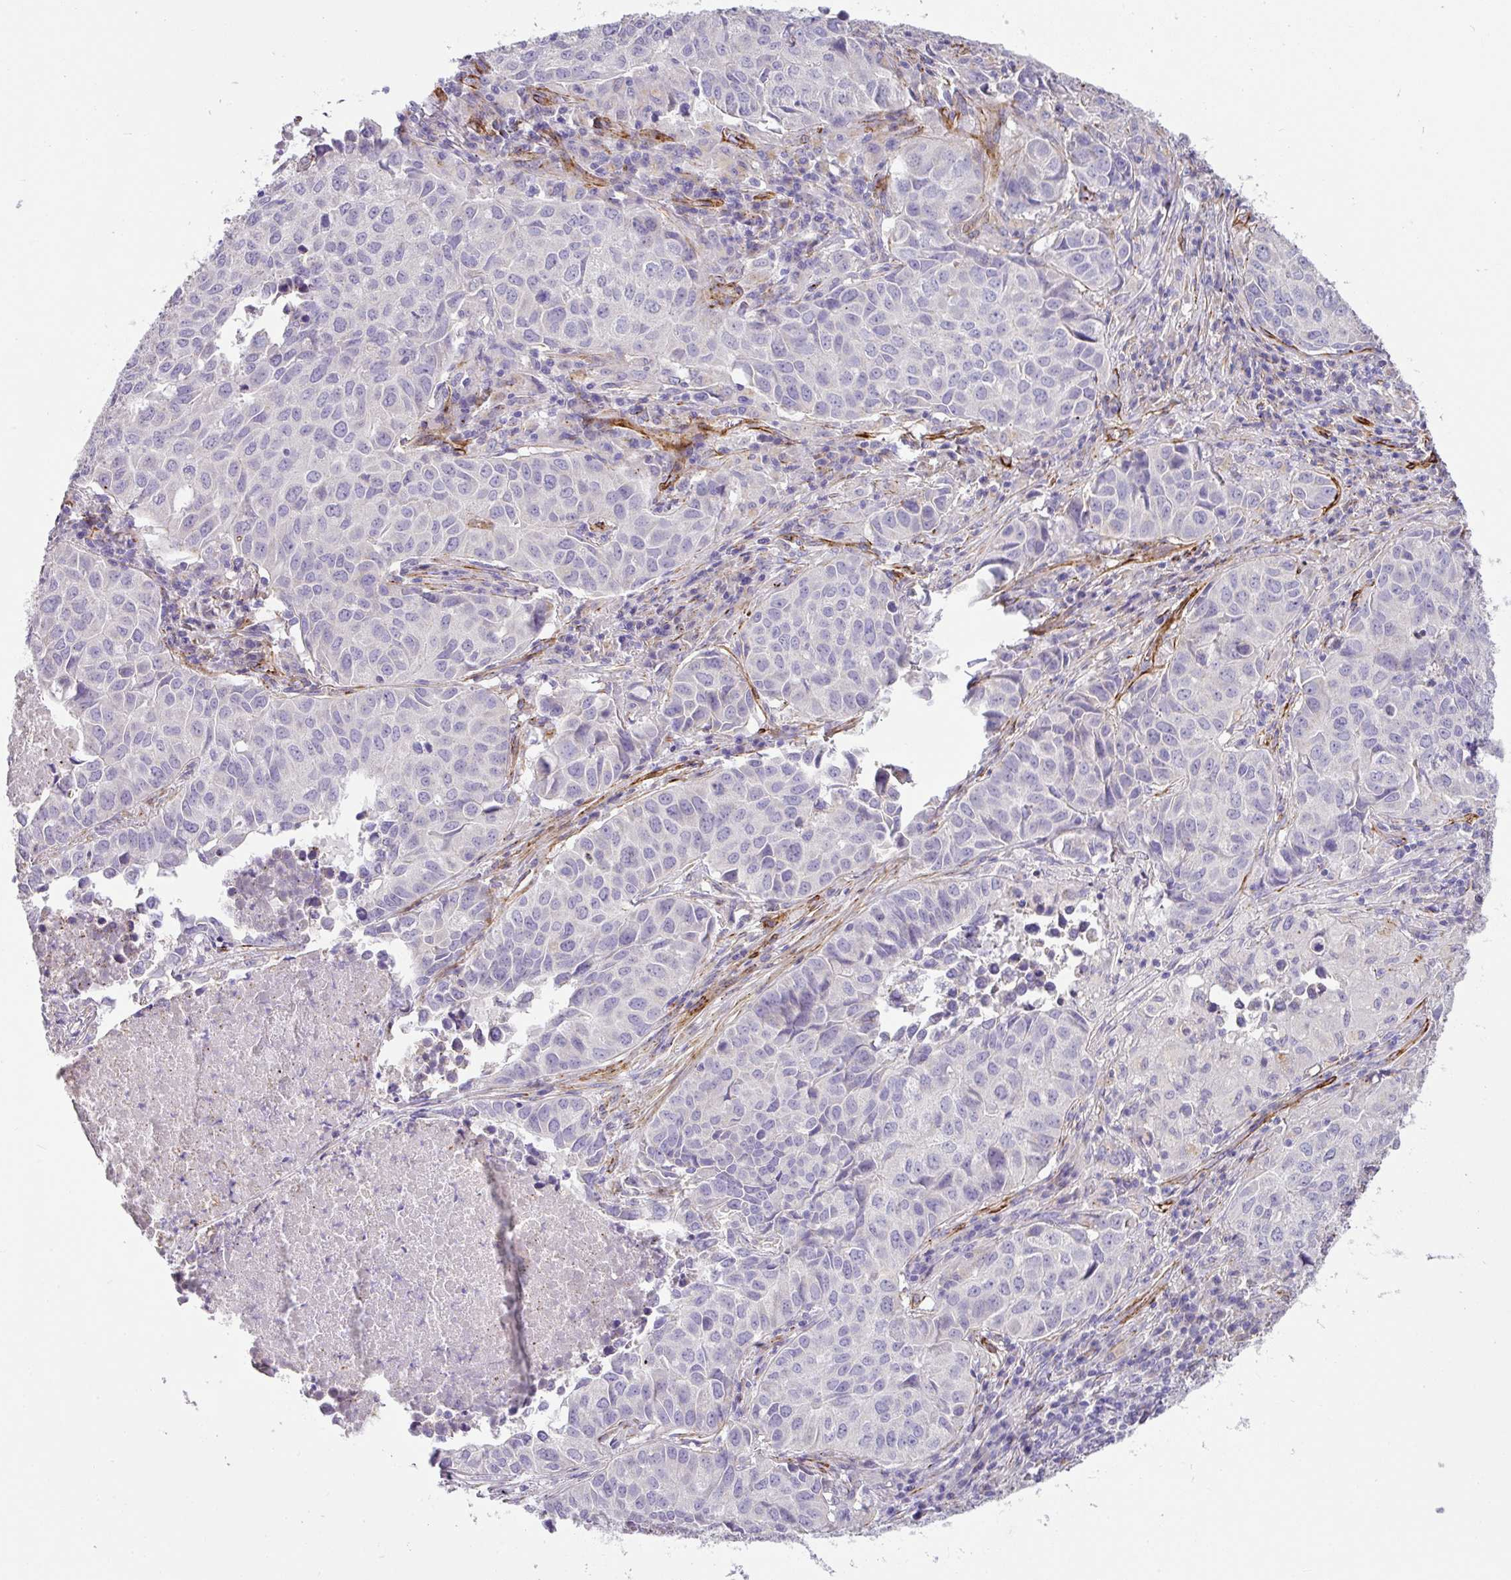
{"staining": {"intensity": "negative", "quantity": "none", "location": "none"}, "tissue": "lung cancer", "cell_type": "Tumor cells", "image_type": "cancer", "snomed": [{"axis": "morphology", "description": "Adenocarcinoma, NOS"}, {"axis": "topography", "description": "Lung"}], "caption": "High power microscopy micrograph of an IHC photomicrograph of lung cancer (adenocarcinoma), revealing no significant expression in tumor cells.", "gene": "SLC25A17", "patient": {"sex": "female", "age": 50}}